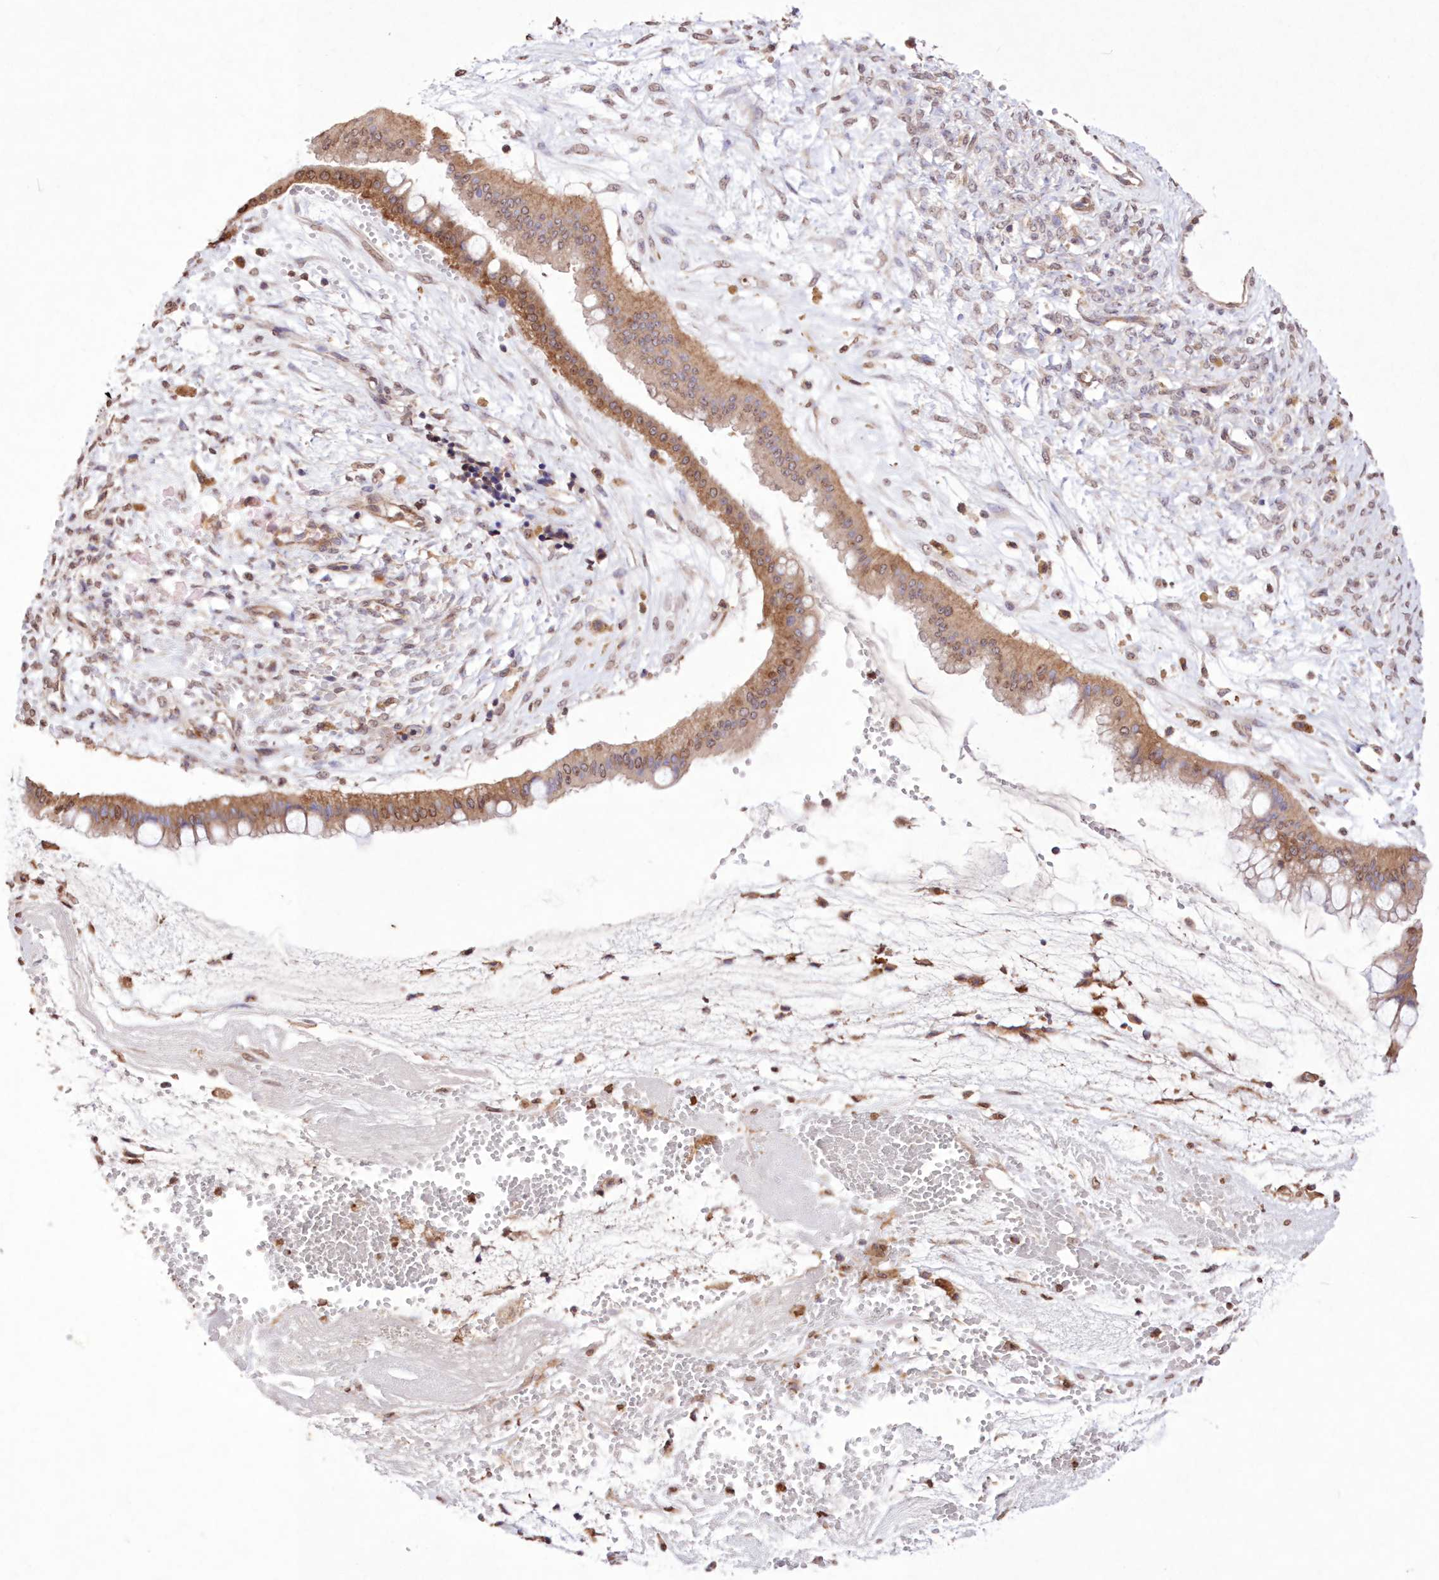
{"staining": {"intensity": "moderate", "quantity": ">75%", "location": "cytoplasmic/membranous,nuclear"}, "tissue": "ovarian cancer", "cell_type": "Tumor cells", "image_type": "cancer", "snomed": [{"axis": "morphology", "description": "Cystadenocarcinoma, mucinous, NOS"}, {"axis": "topography", "description": "Ovary"}], "caption": "This is a photomicrograph of immunohistochemistry (IHC) staining of ovarian mucinous cystadenocarcinoma, which shows moderate expression in the cytoplasmic/membranous and nuclear of tumor cells.", "gene": "FCHO2", "patient": {"sex": "female", "age": 73}}